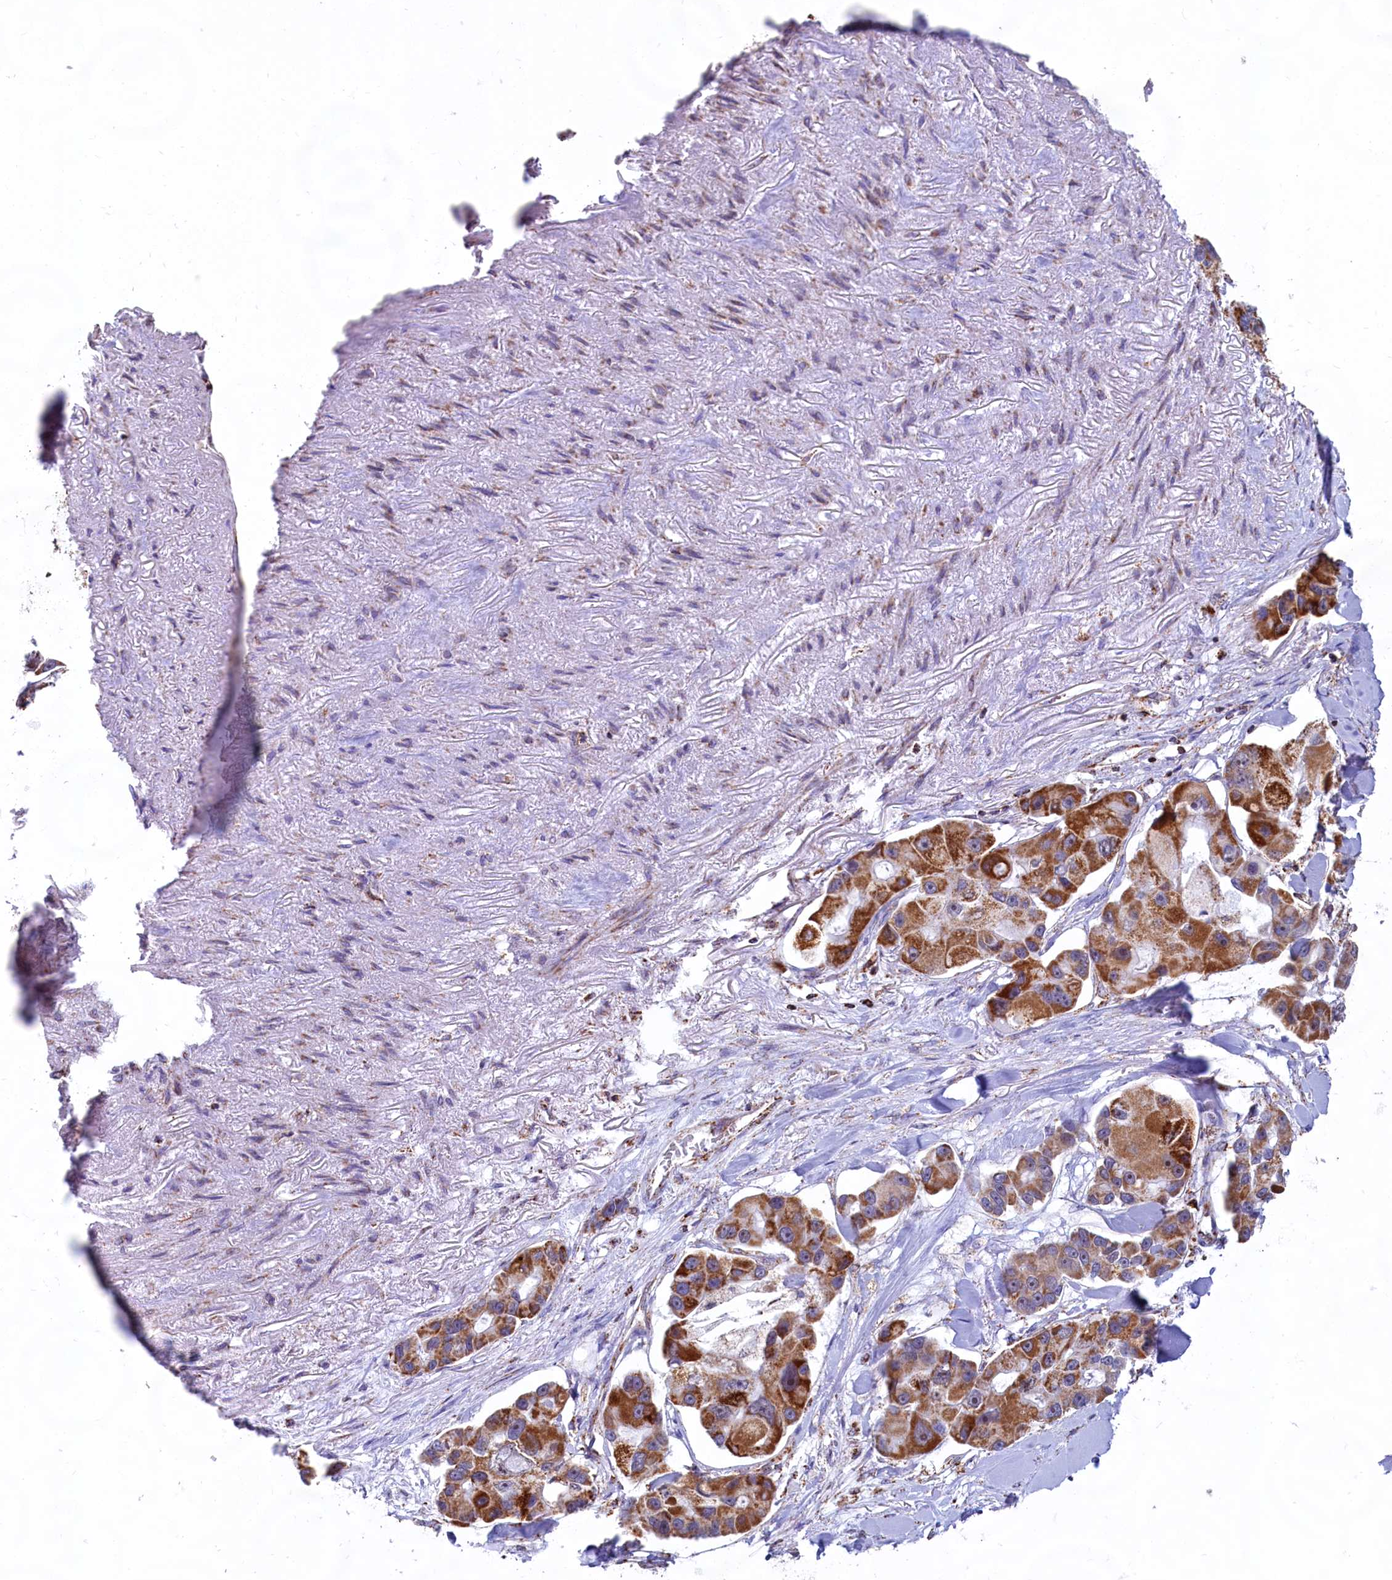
{"staining": {"intensity": "strong", "quantity": ">75%", "location": "cytoplasmic/membranous"}, "tissue": "lung cancer", "cell_type": "Tumor cells", "image_type": "cancer", "snomed": [{"axis": "morphology", "description": "Adenocarcinoma, NOS"}, {"axis": "topography", "description": "Lung"}], "caption": "DAB immunohistochemical staining of adenocarcinoma (lung) demonstrates strong cytoplasmic/membranous protein positivity in approximately >75% of tumor cells.", "gene": "C1D", "patient": {"sex": "female", "age": 54}}